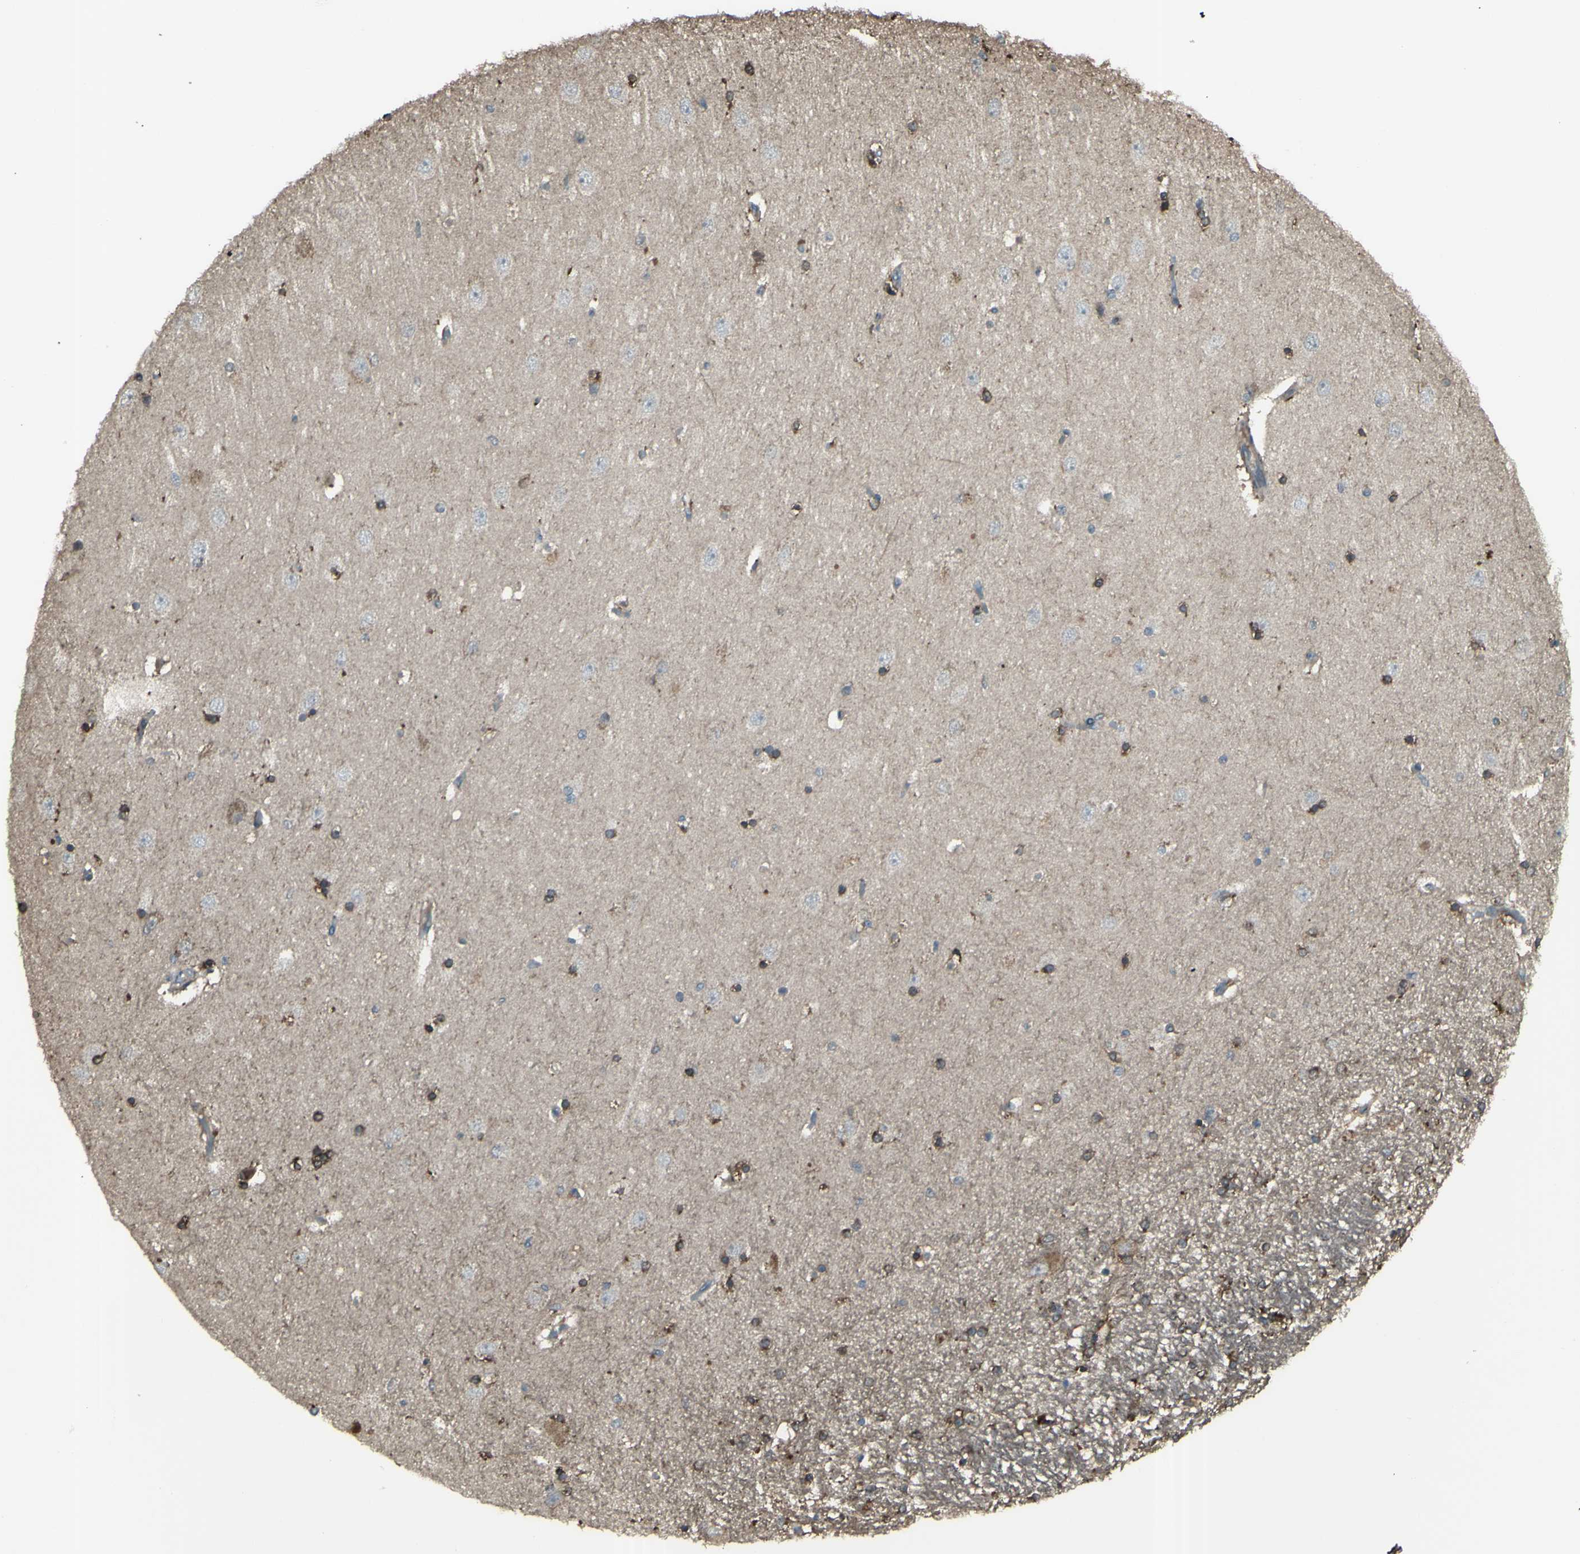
{"staining": {"intensity": "weak", "quantity": ">75%", "location": "cytoplasmic/membranous"}, "tissue": "hippocampus", "cell_type": "Glial cells", "image_type": "normal", "snomed": [{"axis": "morphology", "description": "Normal tissue, NOS"}, {"axis": "topography", "description": "Hippocampus"}], "caption": "Normal hippocampus displays weak cytoplasmic/membranous staining in about >75% of glial cells, visualized by immunohistochemistry.", "gene": "GNAS", "patient": {"sex": "female", "age": 54}}